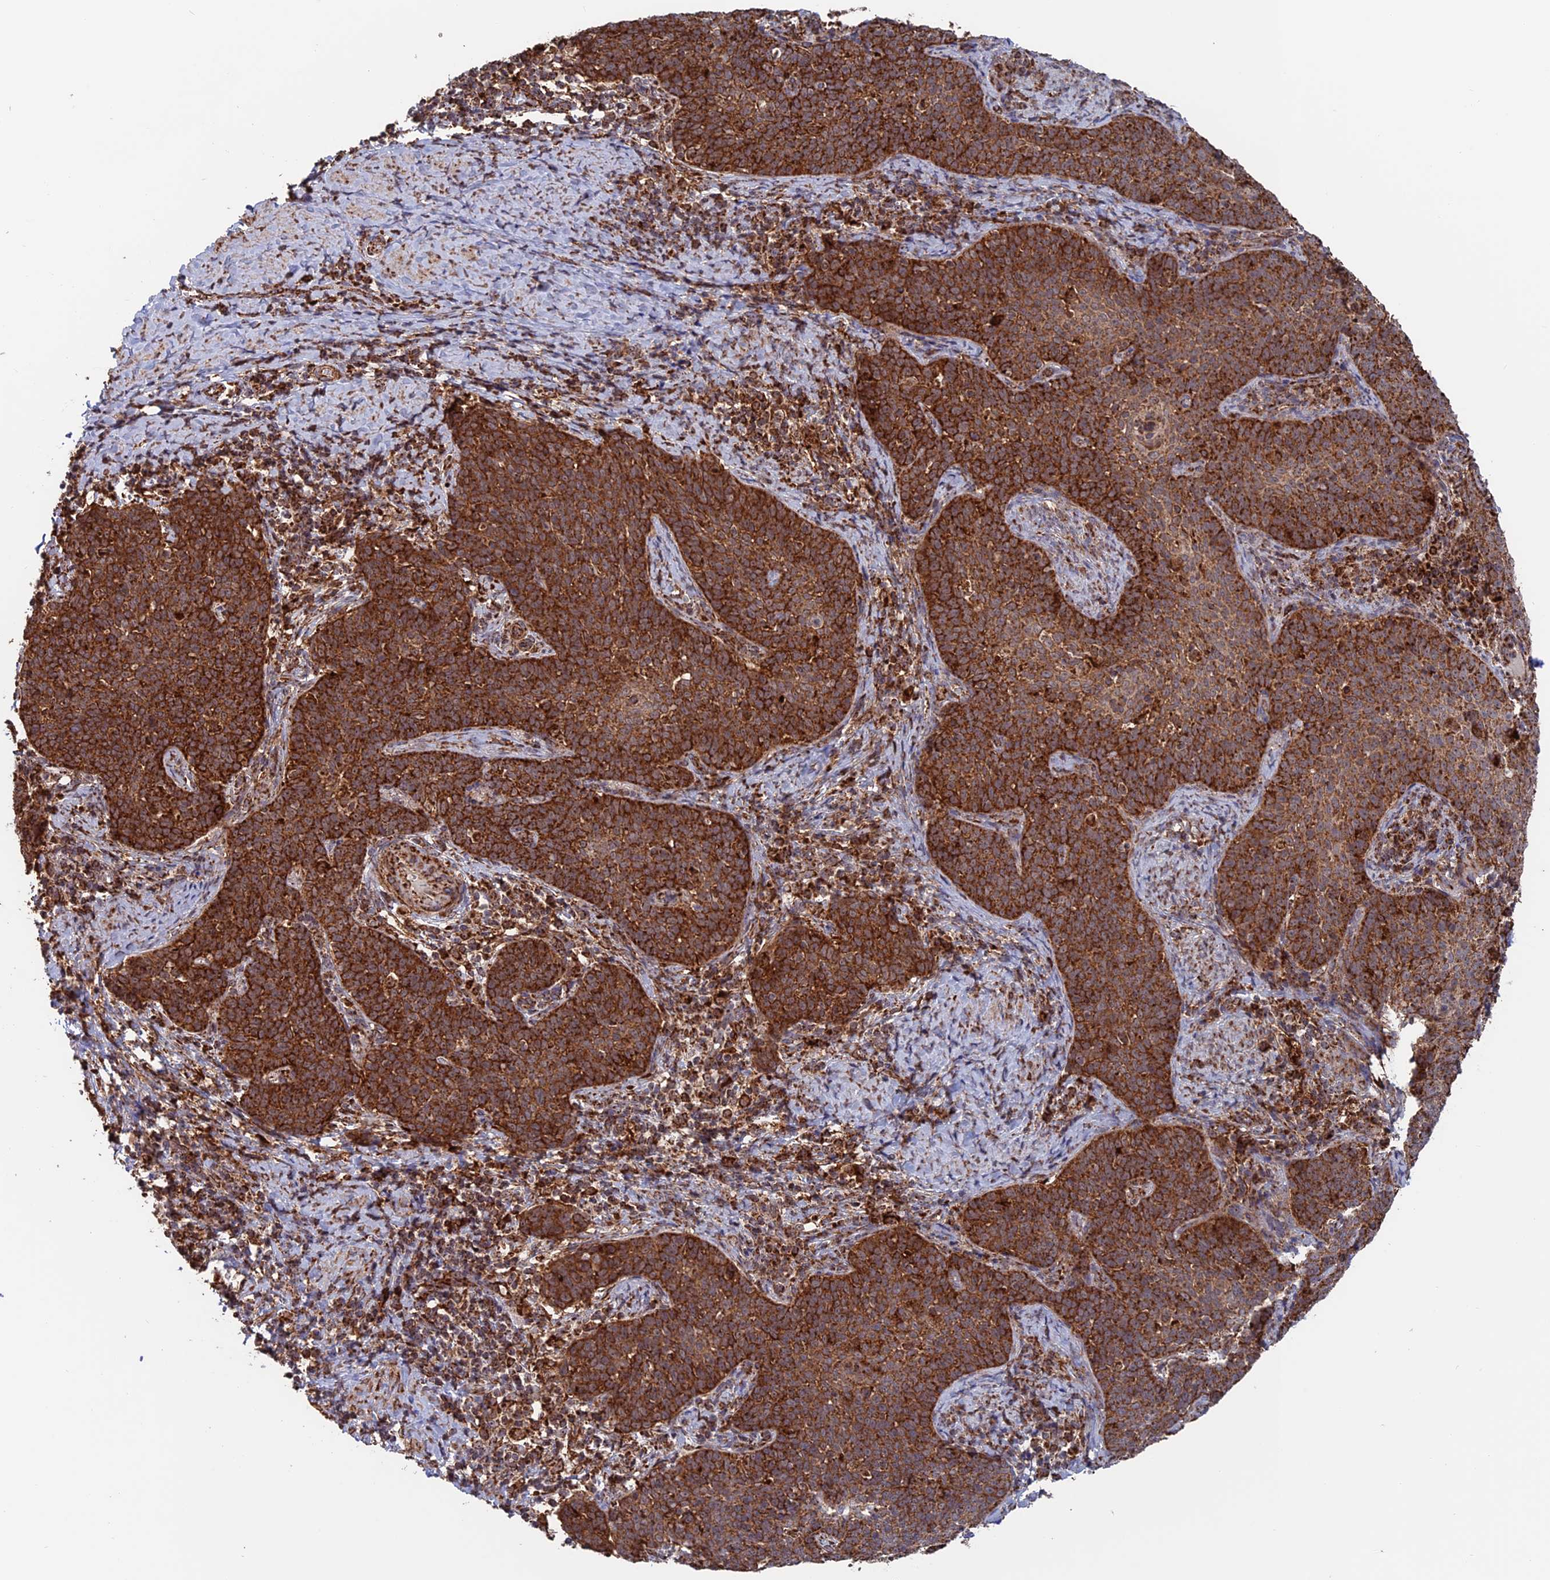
{"staining": {"intensity": "strong", "quantity": ">75%", "location": "cytoplasmic/membranous"}, "tissue": "cervical cancer", "cell_type": "Tumor cells", "image_type": "cancer", "snomed": [{"axis": "morphology", "description": "Normal tissue, NOS"}, {"axis": "morphology", "description": "Squamous cell carcinoma, NOS"}, {"axis": "topography", "description": "Cervix"}], "caption": "Cervical cancer stained with a protein marker exhibits strong staining in tumor cells.", "gene": "DTYMK", "patient": {"sex": "female", "age": 39}}